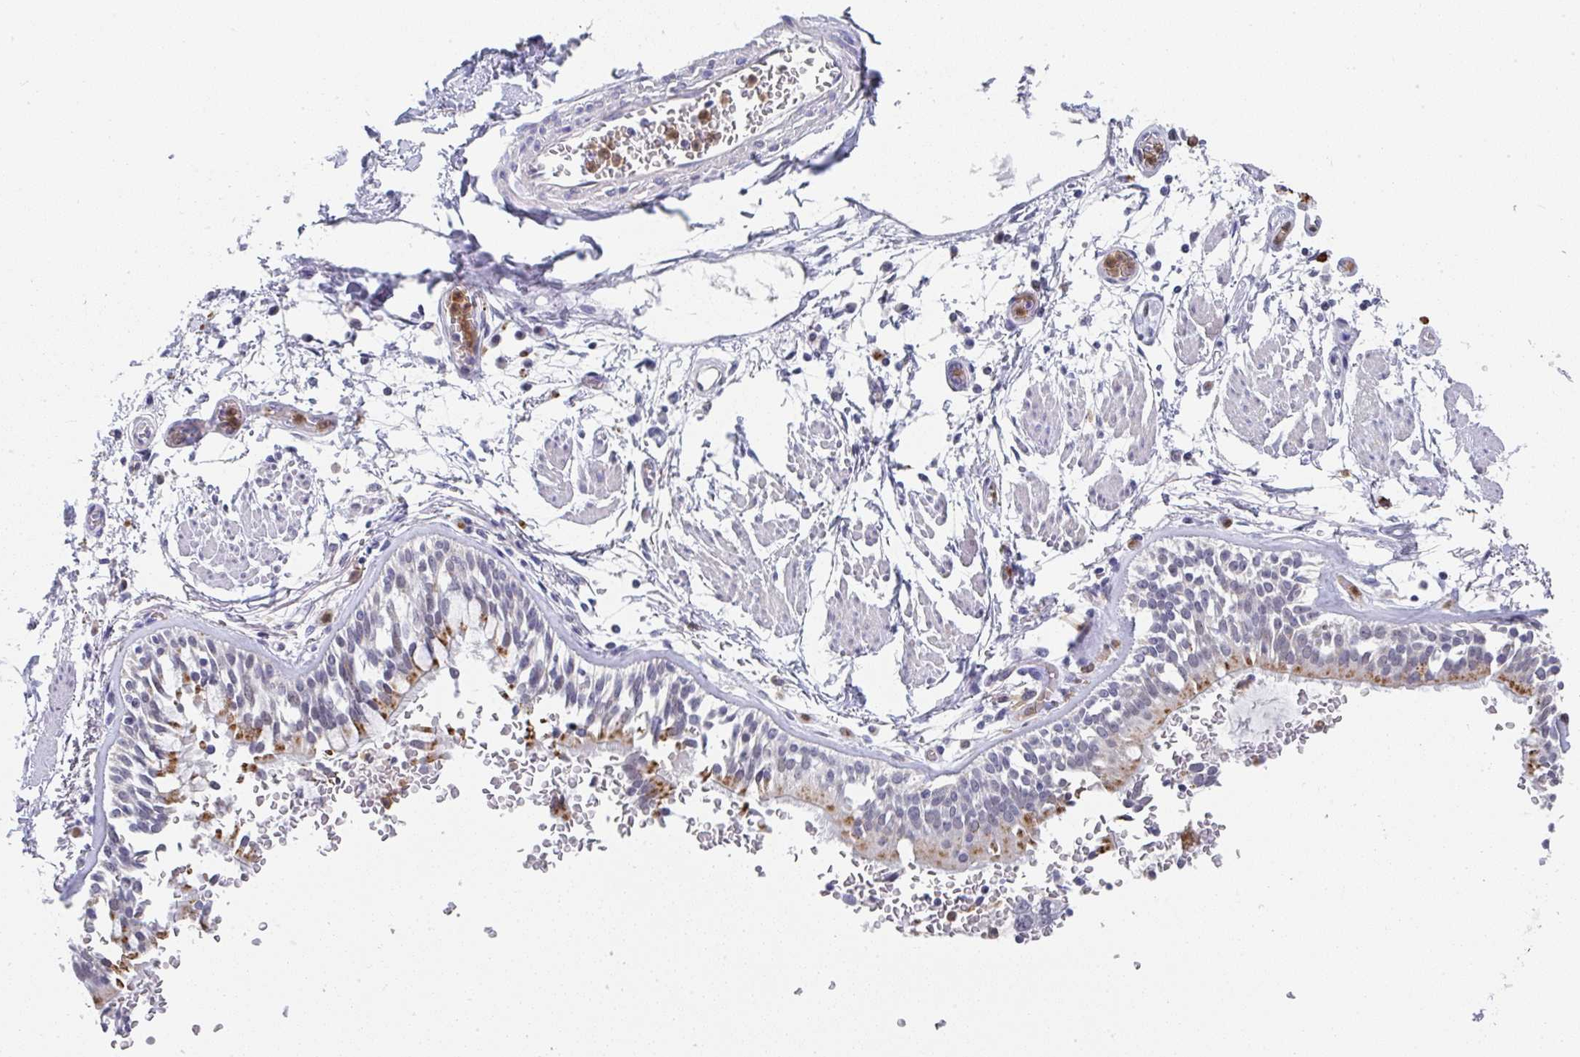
{"staining": {"intensity": "negative", "quantity": "none", "location": "none"}, "tissue": "adipose tissue", "cell_type": "Adipocytes", "image_type": "normal", "snomed": [{"axis": "morphology", "description": "Normal tissue, NOS"}, {"axis": "morphology", "description": "Degeneration, NOS"}, {"axis": "topography", "description": "Cartilage tissue"}, {"axis": "topography", "description": "Lung"}], "caption": "Immunohistochemistry (IHC) image of benign adipose tissue: adipose tissue stained with DAB displays no significant protein expression in adipocytes.", "gene": "NCF1", "patient": {"sex": "female", "age": 61}}